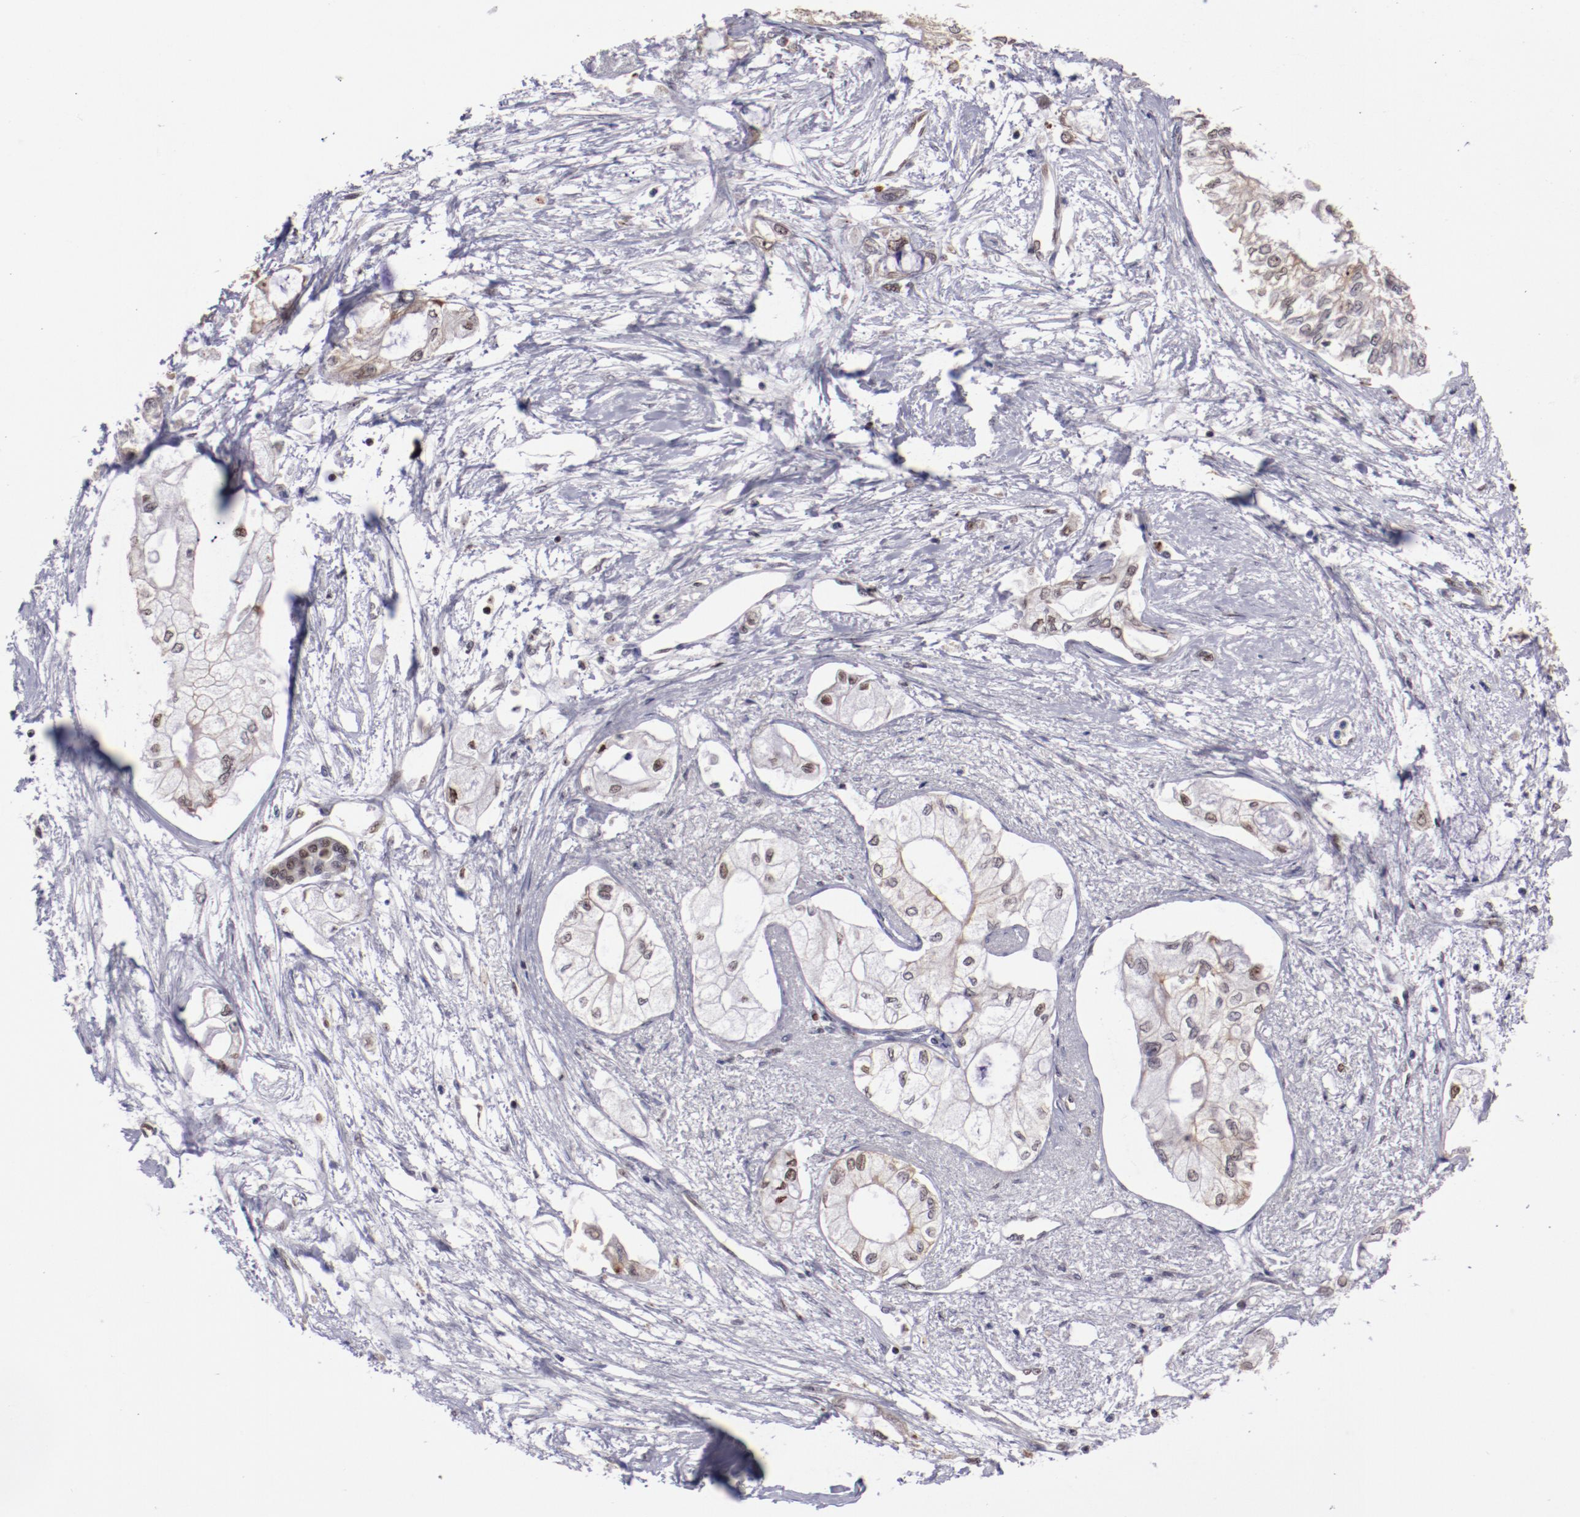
{"staining": {"intensity": "weak", "quantity": "<25%", "location": "nuclear"}, "tissue": "pancreatic cancer", "cell_type": "Tumor cells", "image_type": "cancer", "snomed": [{"axis": "morphology", "description": "Adenocarcinoma, NOS"}, {"axis": "topography", "description": "Pancreas"}], "caption": "This is an IHC image of human pancreatic adenocarcinoma. There is no positivity in tumor cells.", "gene": "DDX24", "patient": {"sex": "male", "age": 79}}